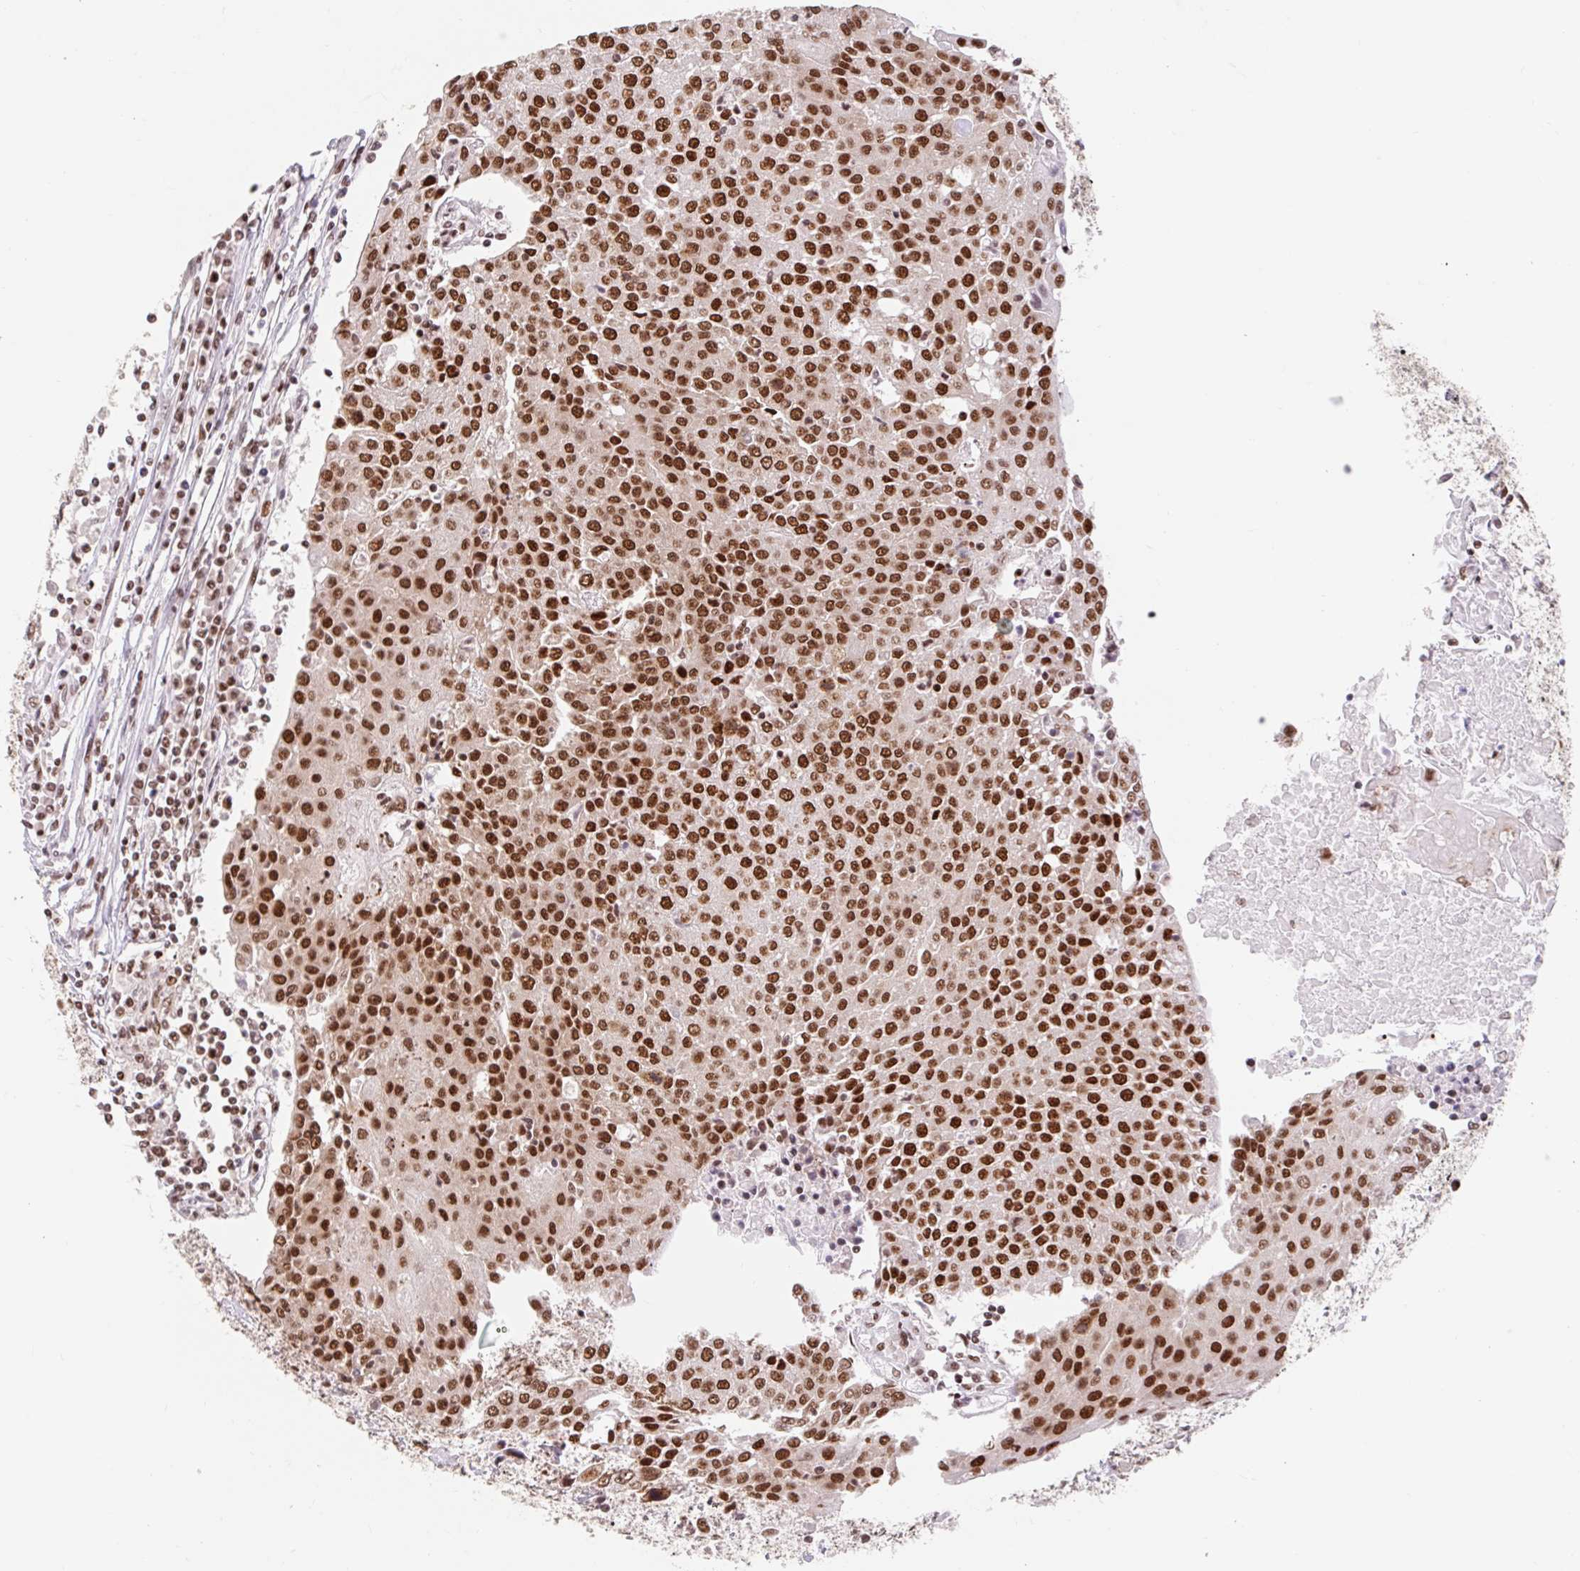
{"staining": {"intensity": "strong", "quantity": ">75%", "location": "nuclear"}, "tissue": "urothelial cancer", "cell_type": "Tumor cells", "image_type": "cancer", "snomed": [{"axis": "morphology", "description": "Urothelial carcinoma, High grade"}, {"axis": "topography", "description": "Urinary bladder"}], "caption": "Strong nuclear protein staining is identified in about >75% of tumor cells in urothelial cancer.", "gene": "SRSF10", "patient": {"sex": "female", "age": 85}}